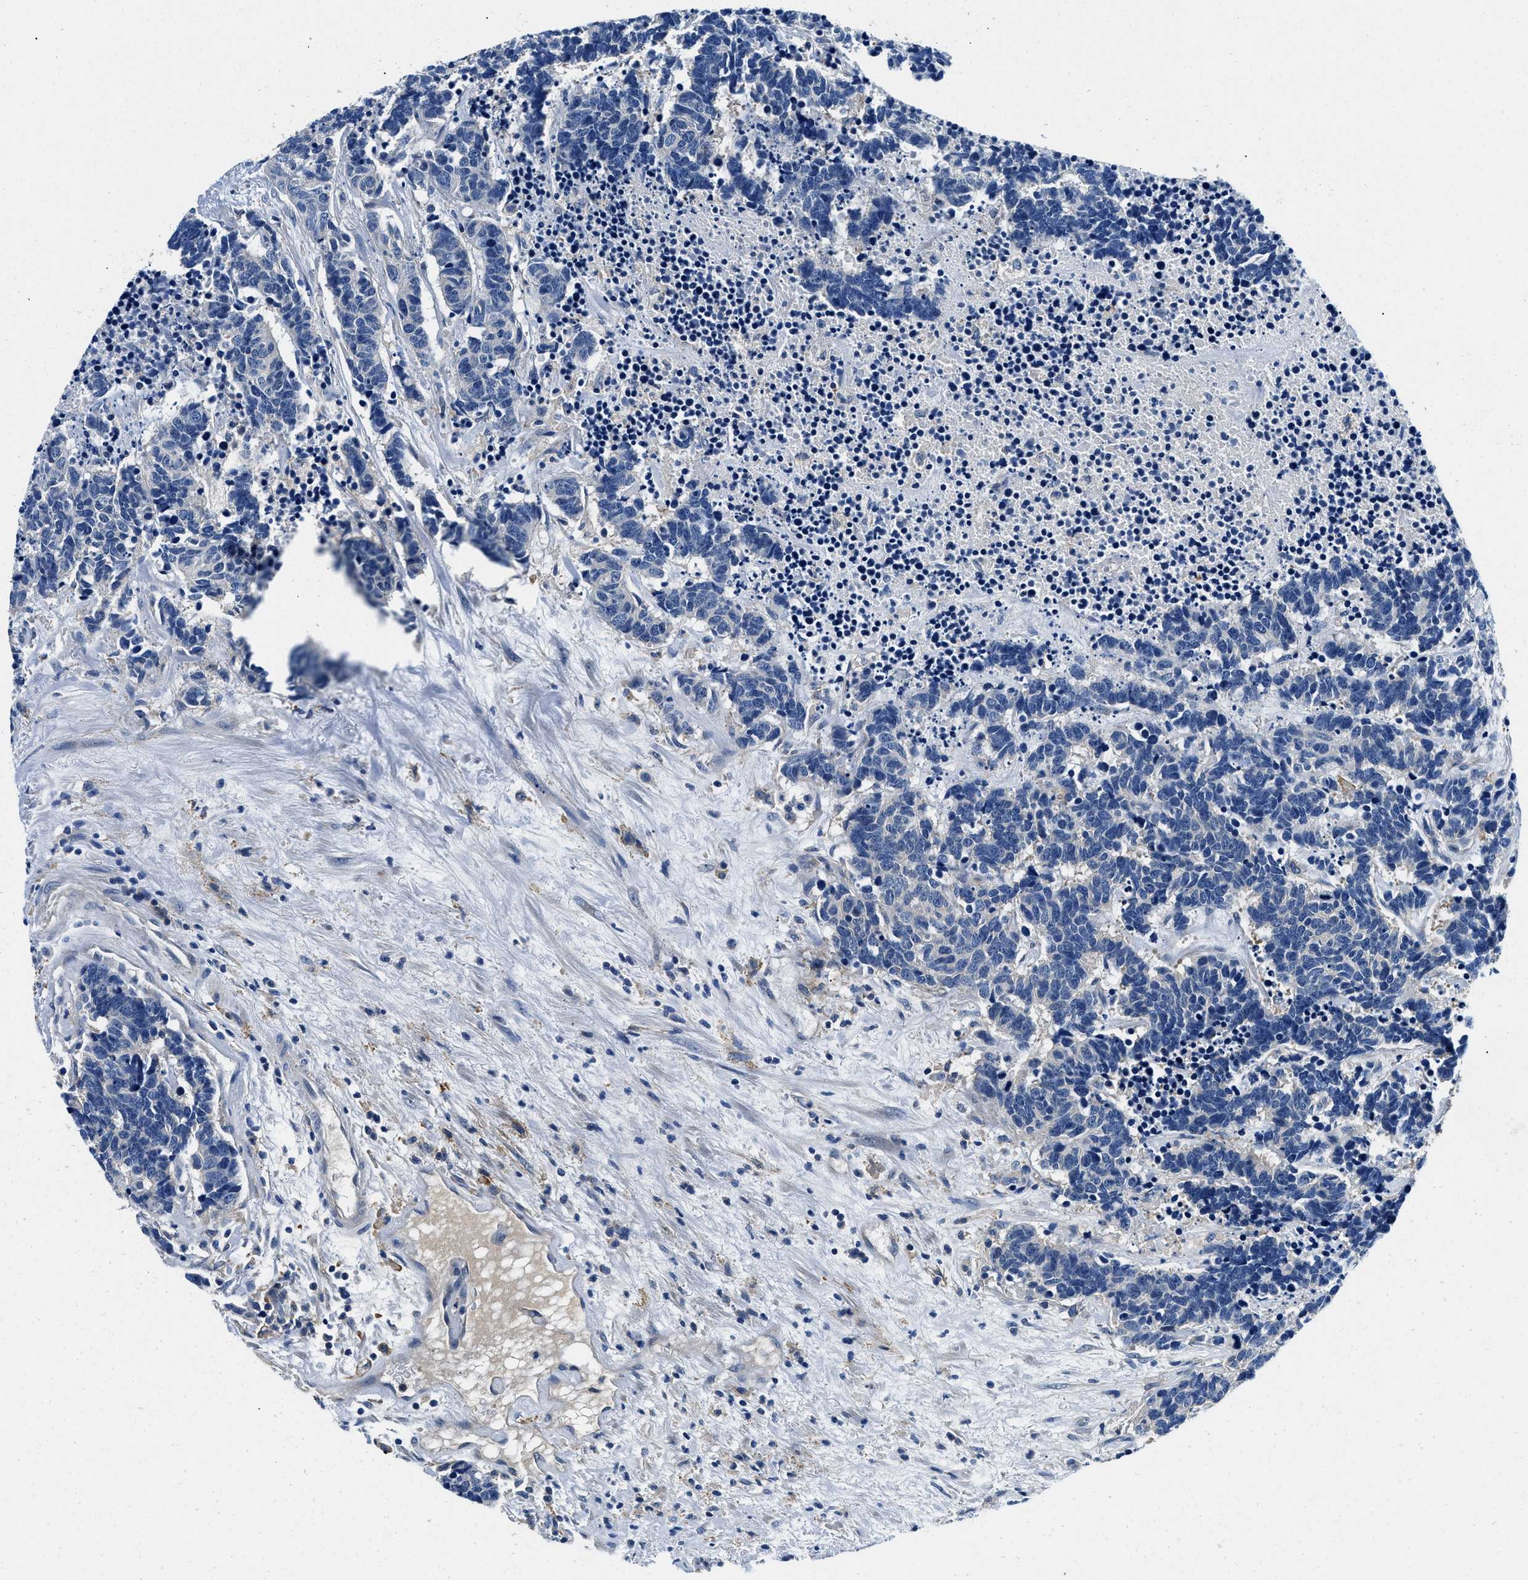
{"staining": {"intensity": "negative", "quantity": "none", "location": "none"}, "tissue": "carcinoid", "cell_type": "Tumor cells", "image_type": "cancer", "snomed": [{"axis": "morphology", "description": "Carcinoma, NOS"}, {"axis": "morphology", "description": "Carcinoid, malignant, NOS"}, {"axis": "topography", "description": "Urinary bladder"}], "caption": "The image demonstrates no significant positivity in tumor cells of carcinoid. The staining is performed using DAB (3,3'-diaminobenzidine) brown chromogen with nuclei counter-stained in using hematoxylin.", "gene": "ZFAND3", "patient": {"sex": "male", "age": 57}}